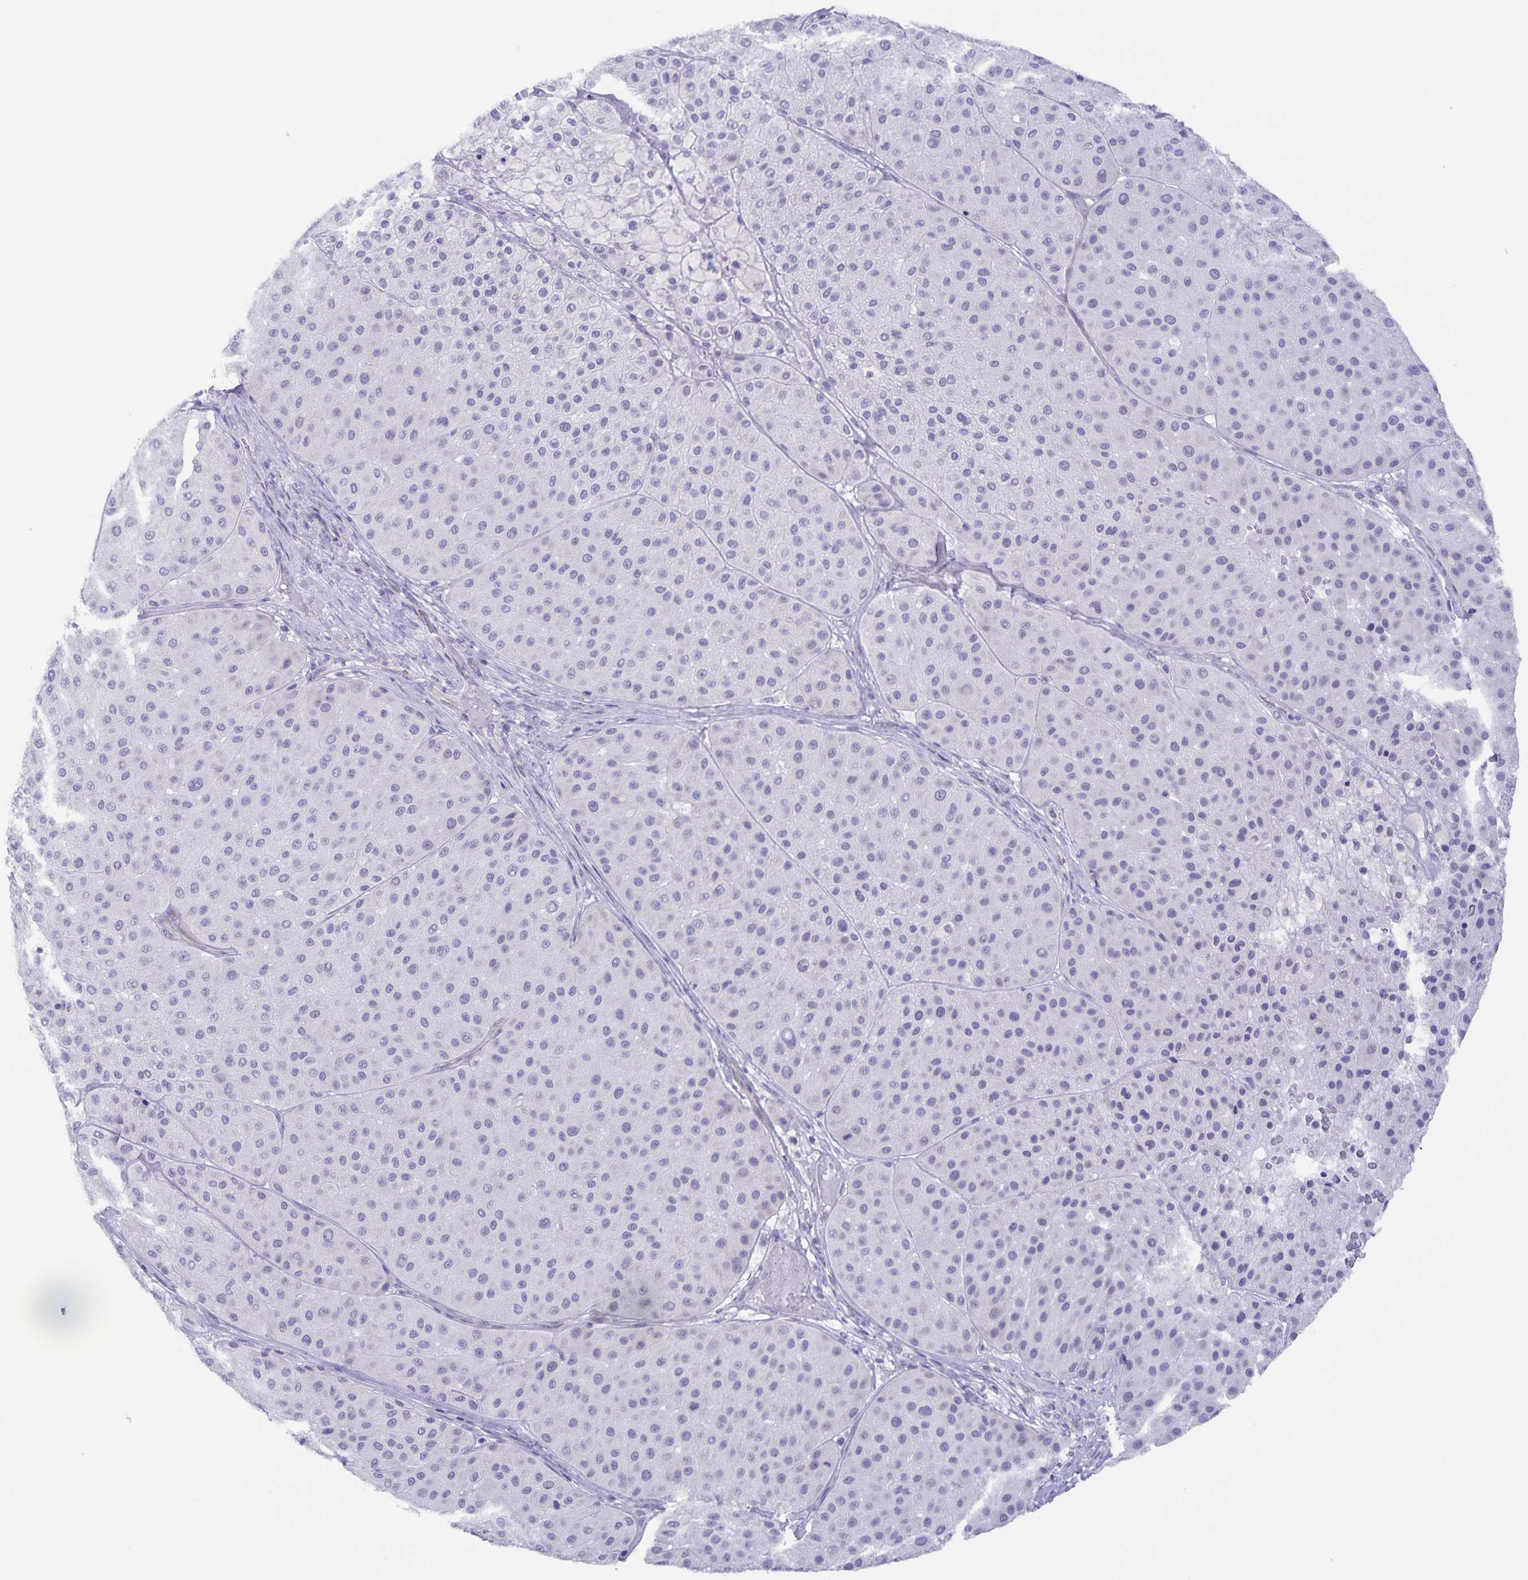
{"staining": {"intensity": "negative", "quantity": "none", "location": "none"}, "tissue": "melanoma", "cell_type": "Tumor cells", "image_type": "cancer", "snomed": [{"axis": "morphology", "description": "Malignant melanoma, Metastatic site"}, {"axis": "topography", "description": "Smooth muscle"}], "caption": "A histopathology image of malignant melanoma (metastatic site) stained for a protein displays no brown staining in tumor cells. The staining was performed using DAB (3,3'-diaminobenzidine) to visualize the protein expression in brown, while the nuclei were stained in blue with hematoxylin (Magnification: 20x).", "gene": "AQP4", "patient": {"sex": "male", "age": 41}}